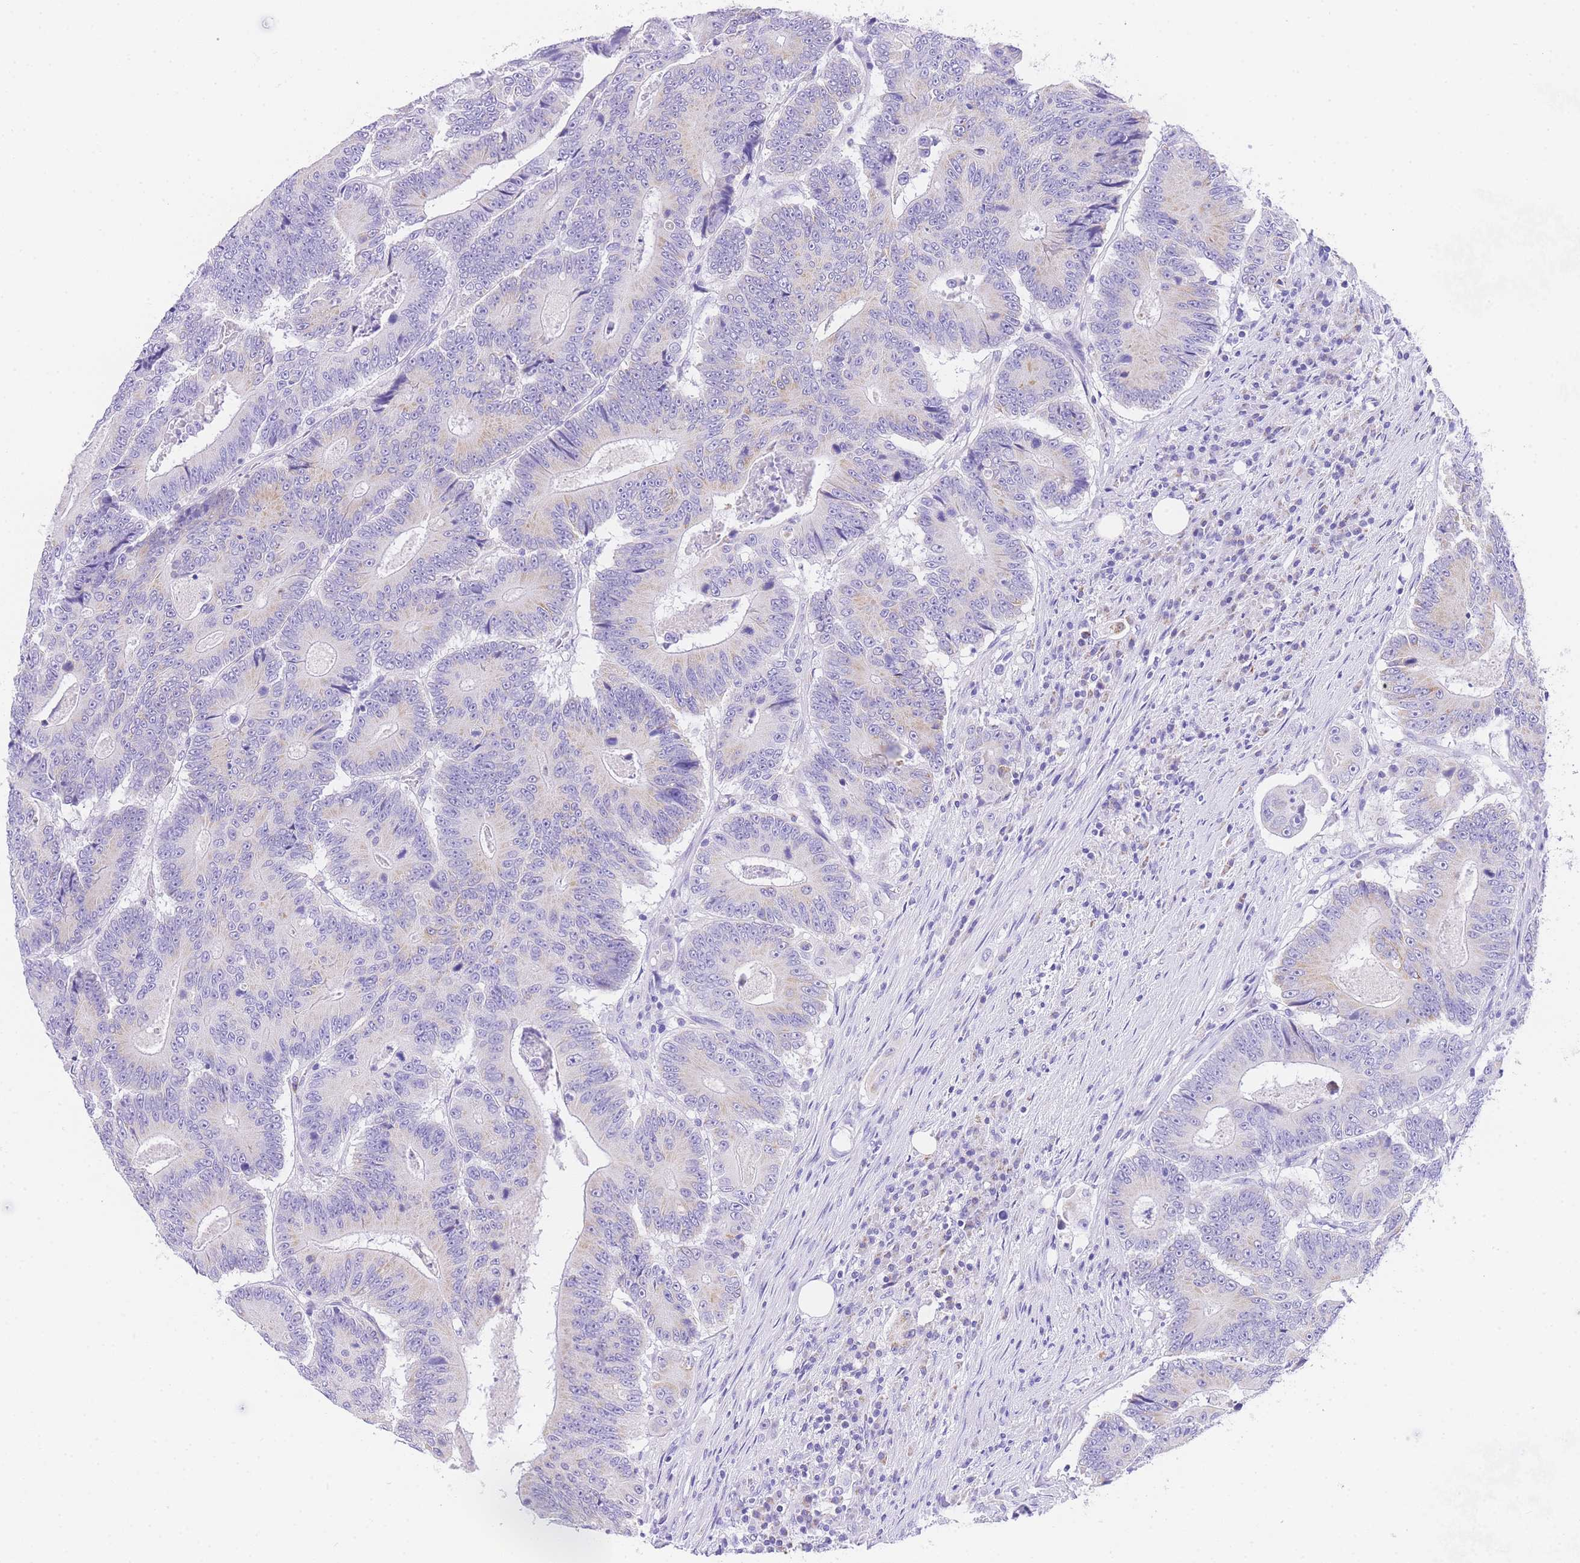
{"staining": {"intensity": "negative", "quantity": "none", "location": "none"}, "tissue": "colorectal cancer", "cell_type": "Tumor cells", "image_type": "cancer", "snomed": [{"axis": "morphology", "description": "Adenocarcinoma, NOS"}, {"axis": "topography", "description": "Colon"}], "caption": "Immunohistochemical staining of human colorectal cancer reveals no significant positivity in tumor cells.", "gene": "NKD2", "patient": {"sex": "male", "age": 83}}